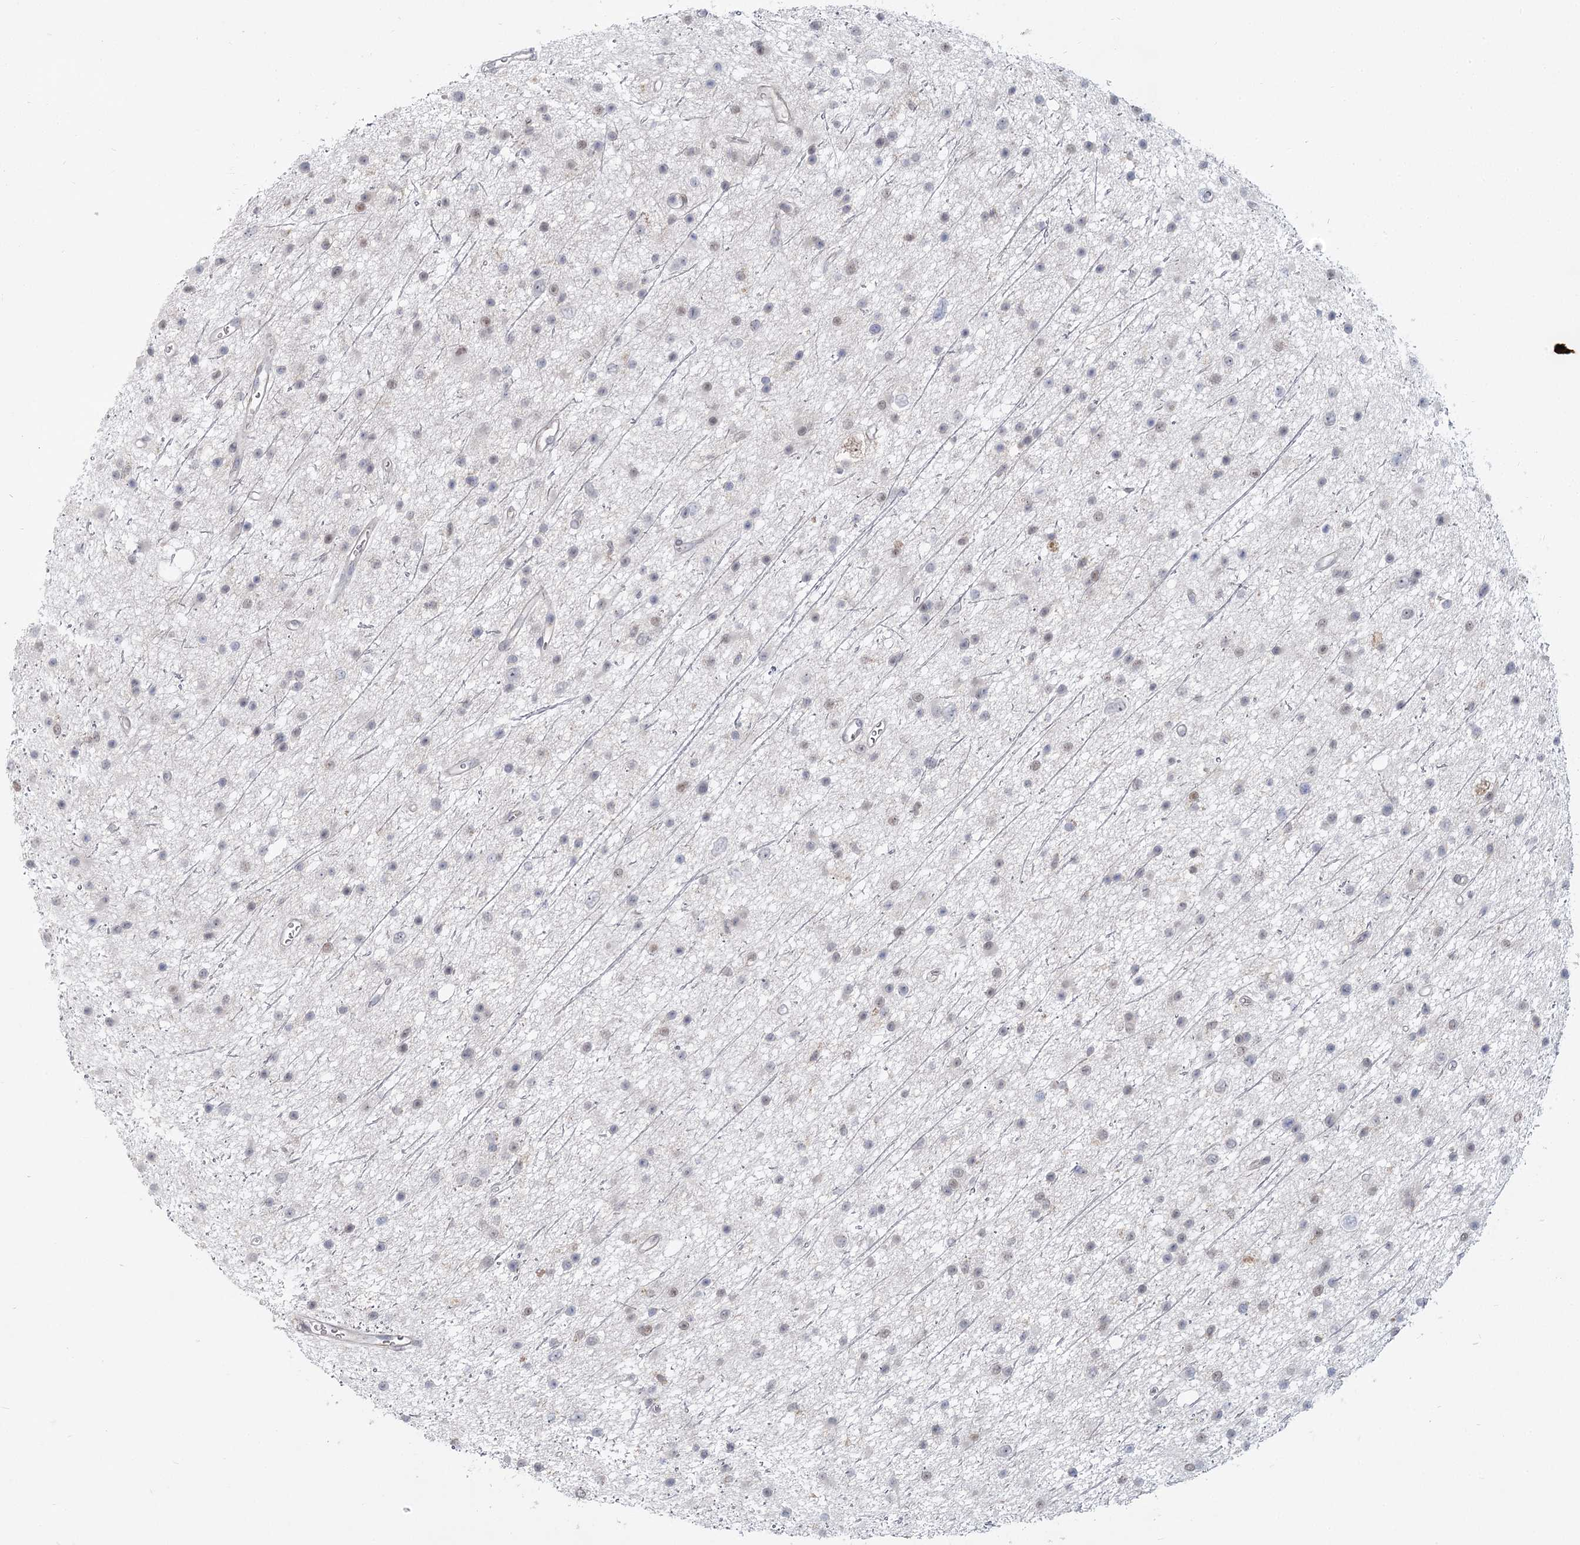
{"staining": {"intensity": "weak", "quantity": "25%-75%", "location": "nuclear"}, "tissue": "glioma", "cell_type": "Tumor cells", "image_type": "cancer", "snomed": [{"axis": "morphology", "description": "Glioma, malignant, Low grade"}, {"axis": "topography", "description": "Cerebral cortex"}], "caption": "The micrograph exhibits immunohistochemical staining of malignant low-grade glioma. There is weak nuclear positivity is seen in about 25%-75% of tumor cells. The protein is stained brown, and the nuclei are stained in blue (DAB IHC with brightfield microscopy, high magnification).", "gene": "USP11", "patient": {"sex": "female", "age": 39}}